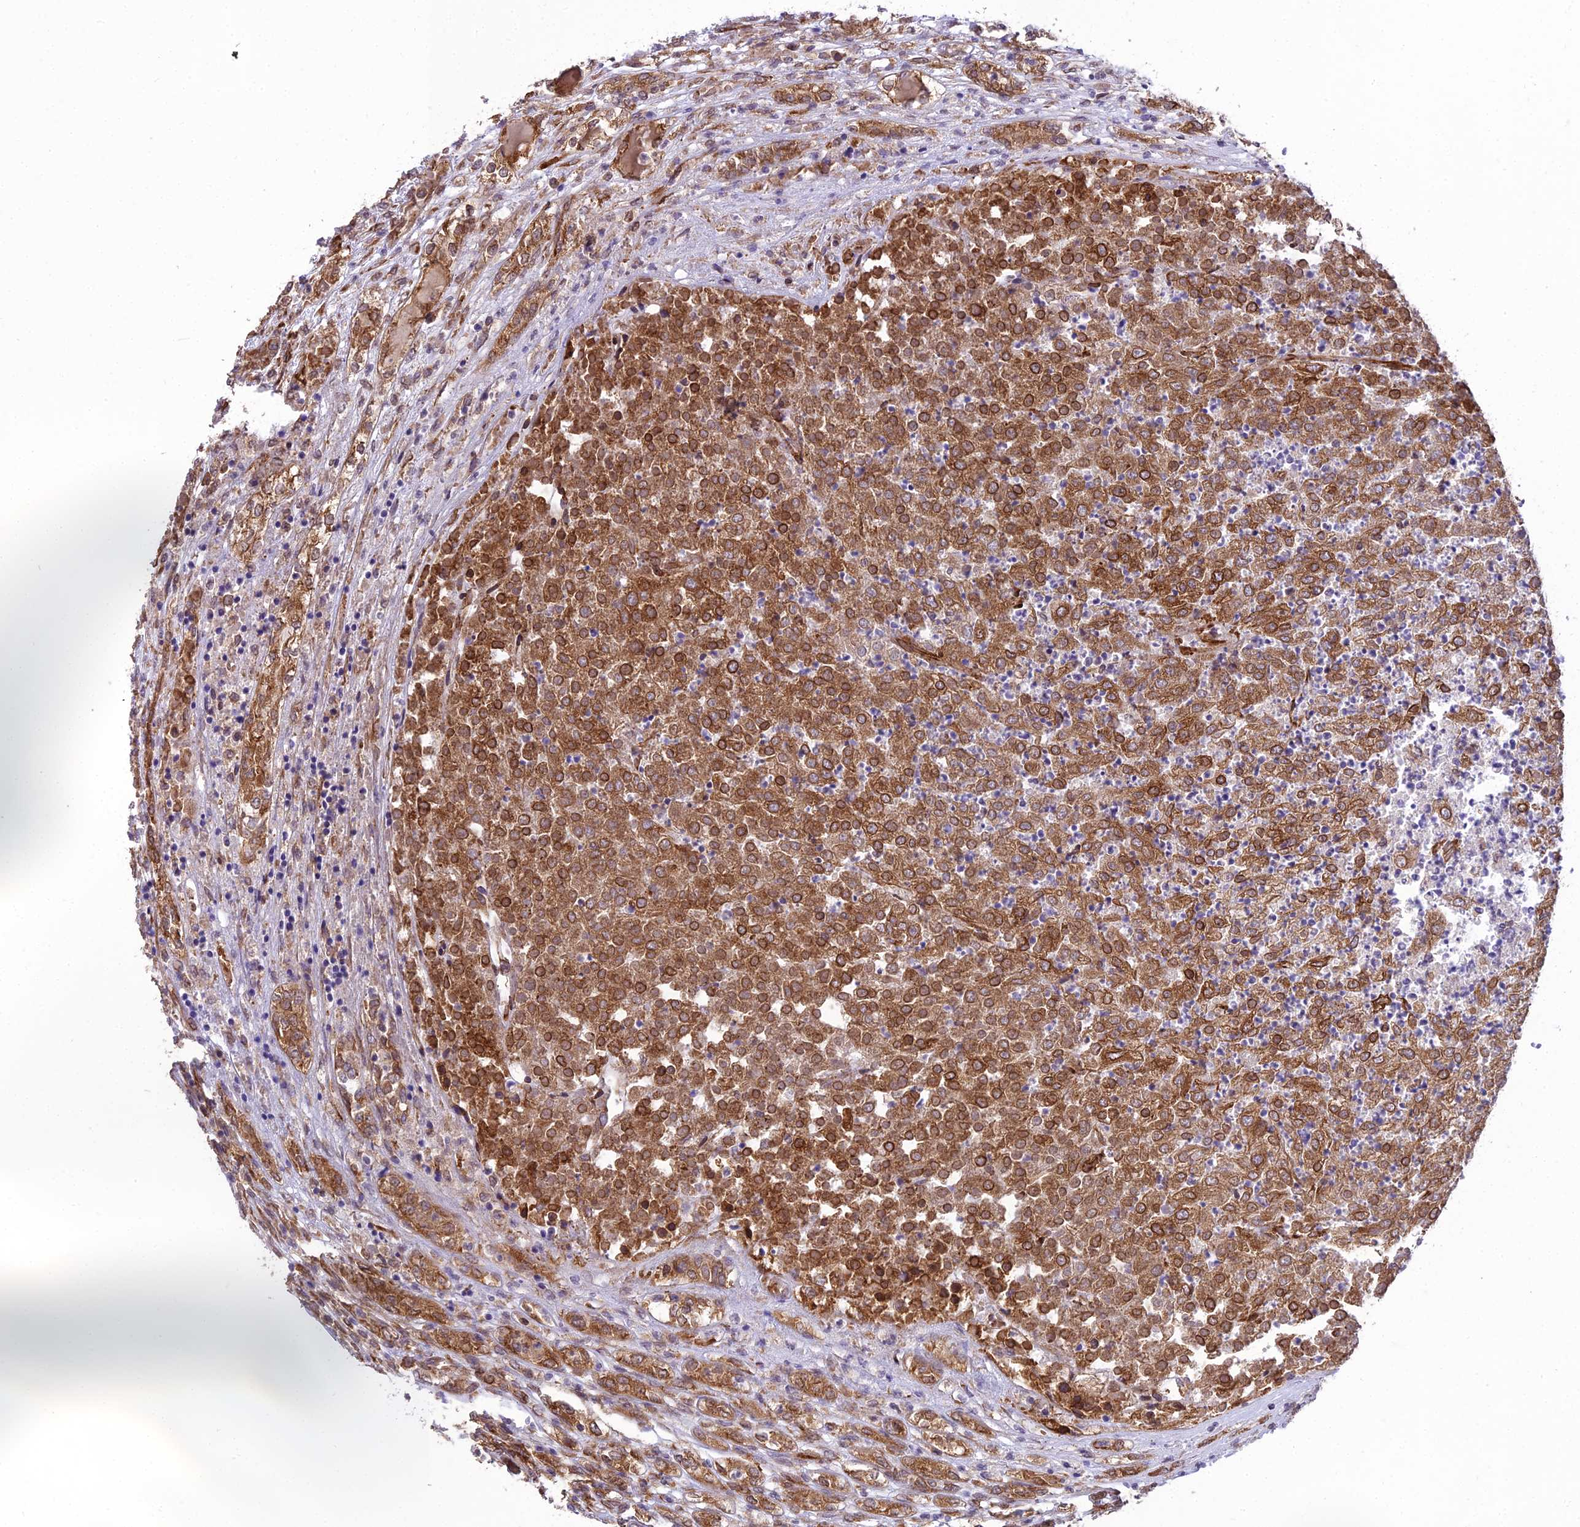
{"staining": {"intensity": "moderate", "quantity": ">75%", "location": "cytoplasmic/membranous"}, "tissue": "renal cancer", "cell_type": "Tumor cells", "image_type": "cancer", "snomed": [{"axis": "morphology", "description": "Adenocarcinoma, NOS"}, {"axis": "topography", "description": "Kidney"}], "caption": "This is an image of IHC staining of adenocarcinoma (renal), which shows moderate staining in the cytoplasmic/membranous of tumor cells.", "gene": "DHCR7", "patient": {"sex": "female", "age": 54}}